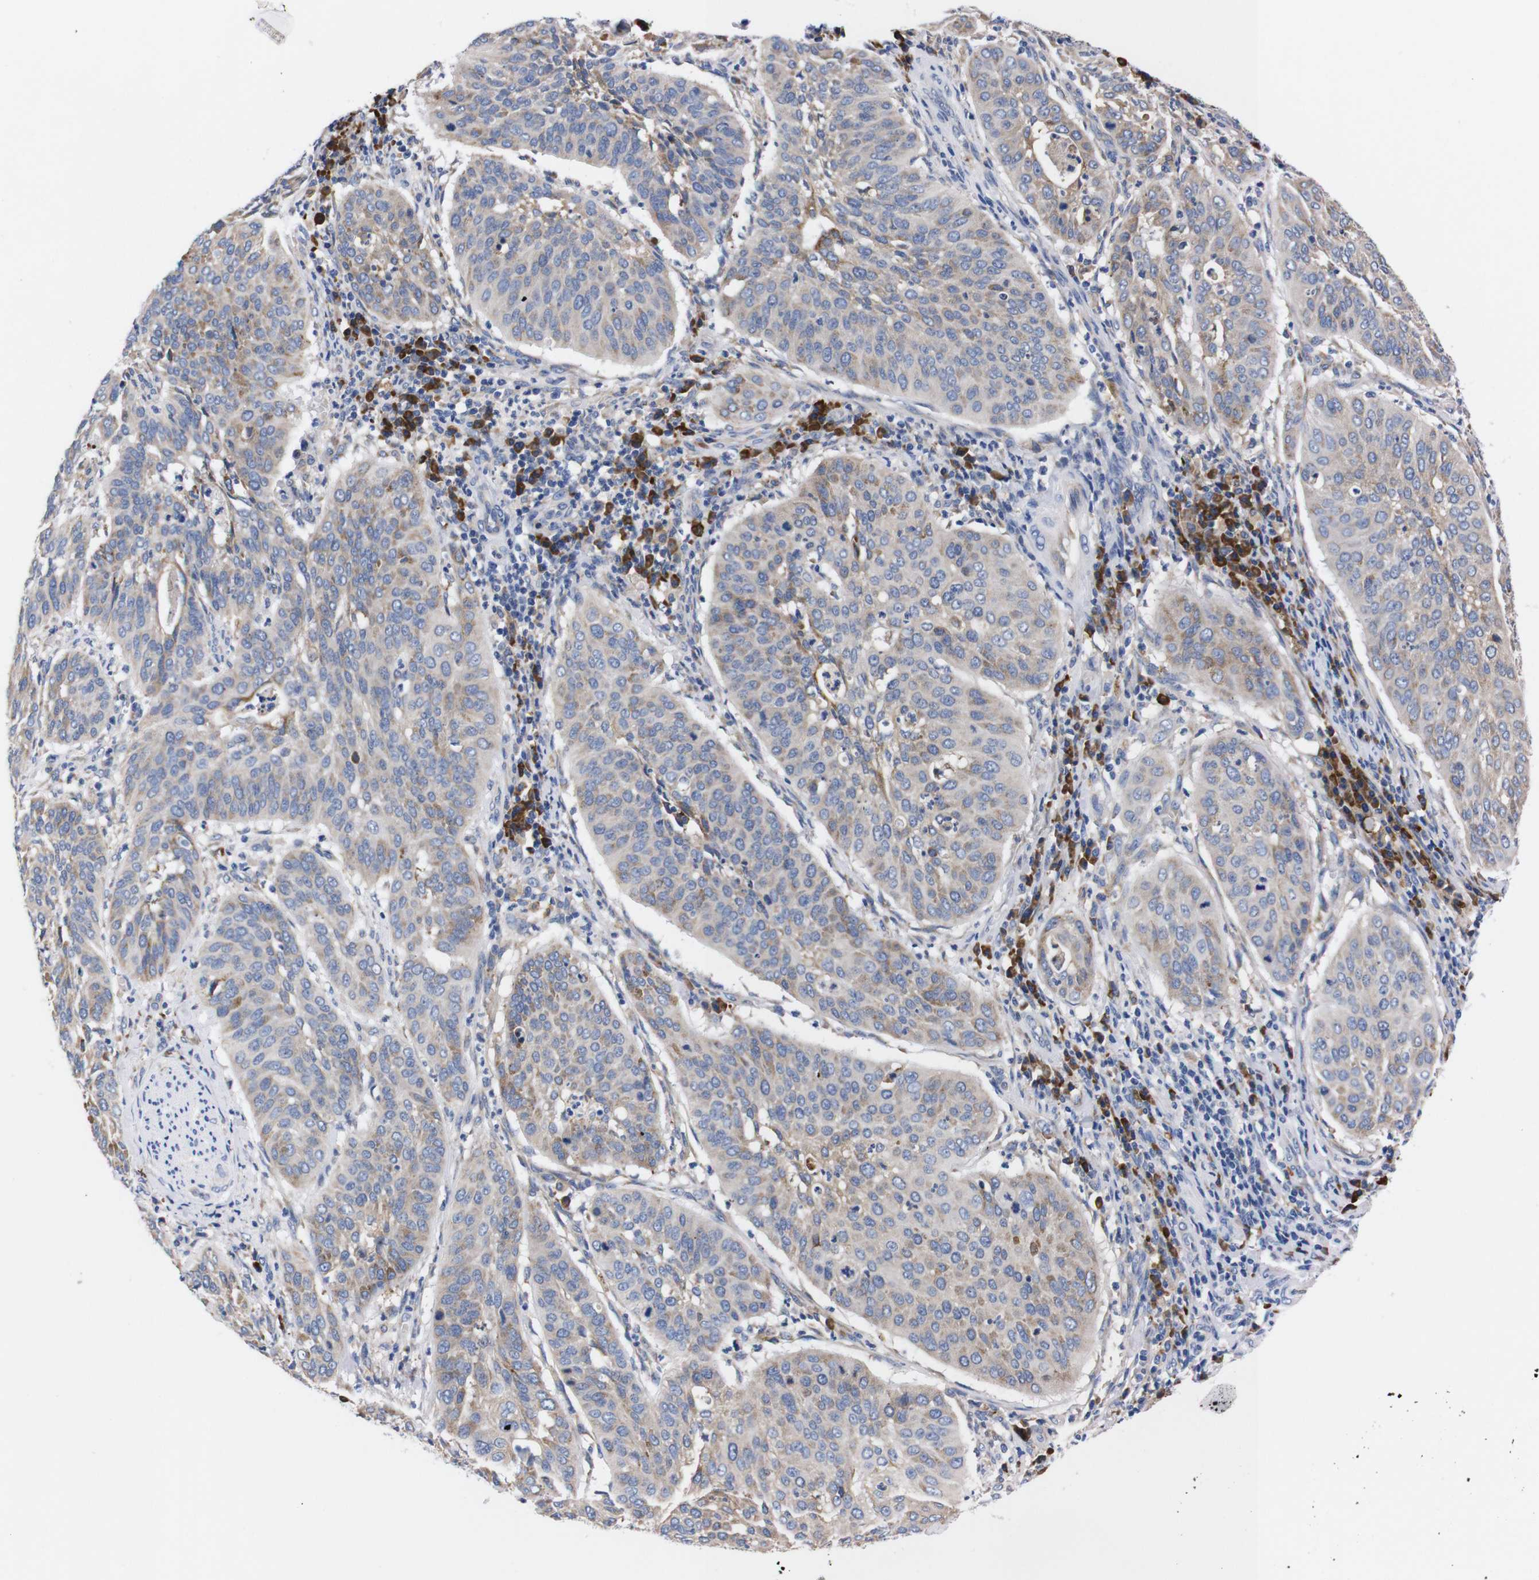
{"staining": {"intensity": "weak", "quantity": ">75%", "location": "cytoplasmic/membranous"}, "tissue": "cervical cancer", "cell_type": "Tumor cells", "image_type": "cancer", "snomed": [{"axis": "morphology", "description": "Normal tissue, NOS"}, {"axis": "morphology", "description": "Squamous cell carcinoma, NOS"}, {"axis": "topography", "description": "Cervix"}], "caption": "An immunohistochemistry histopathology image of neoplastic tissue is shown. Protein staining in brown labels weak cytoplasmic/membranous positivity in cervical cancer (squamous cell carcinoma) within tumor cells. The staining was performed using DAB (3,3'-diaminobenzidine), with brown indicating positive protein expression. Nuclei are stained blue with hematoxylin.", "gene": "NEBL", "patient": {"sex": "female", "age": 39}}